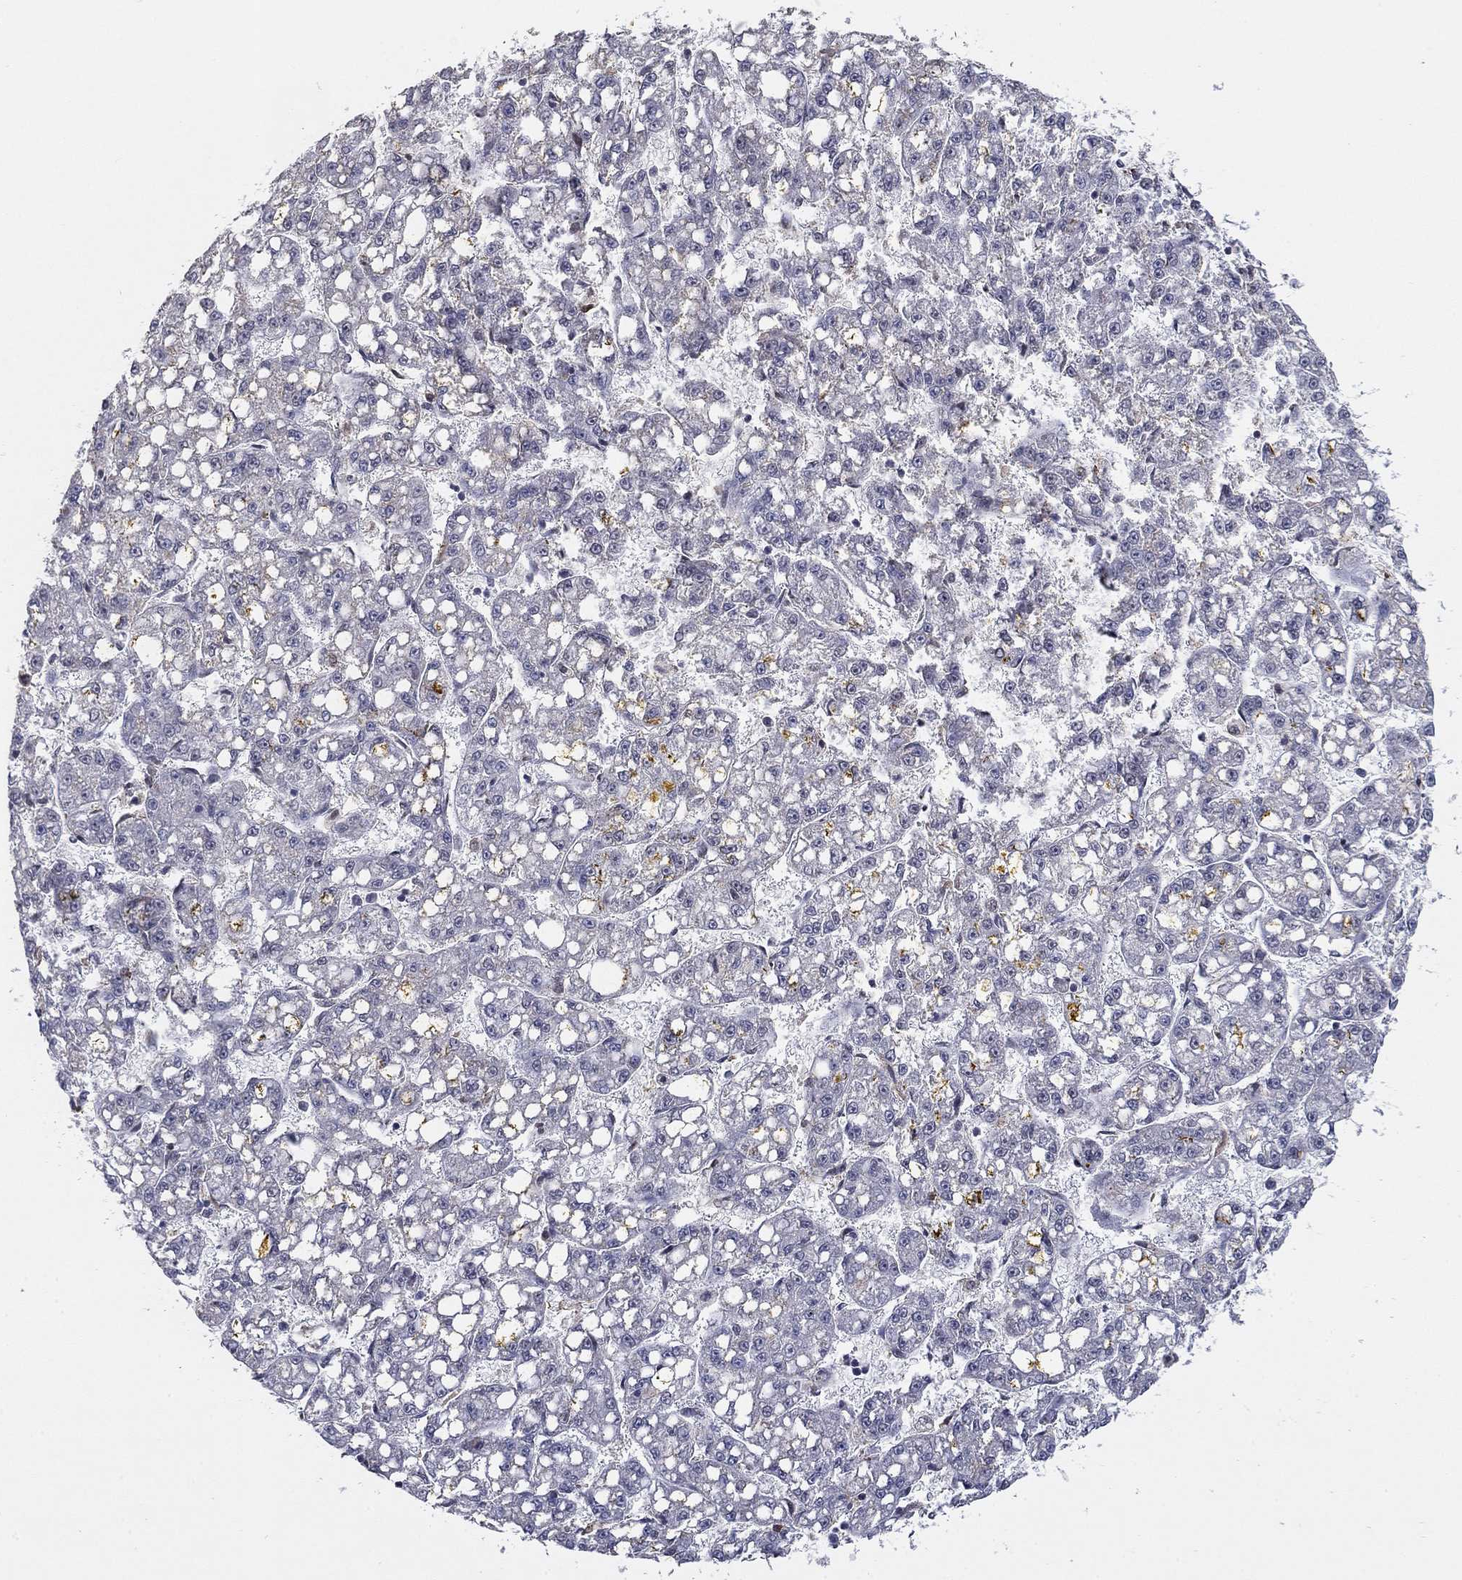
{"staining": {"intensity": "negative", "quantity": "none", "location": "none"}, "tissue": "liver cancer", "cell_type": "Tumor cells", "image_type": "cancer", "snomed": [{"axis": "morphology", "description": "Carcinoma, Hepatocellular, NOS"}, {"axis": "topography", "description": "Liver"}], "caption": "Immunohistochemistry histopathology image of hepatocellular carcinoma (liver) stained for a protein (brown), which exhibits no positivity in tumor cells.", "gene": "GRIA3", "patient": {"sex": "female", "age": 65}}